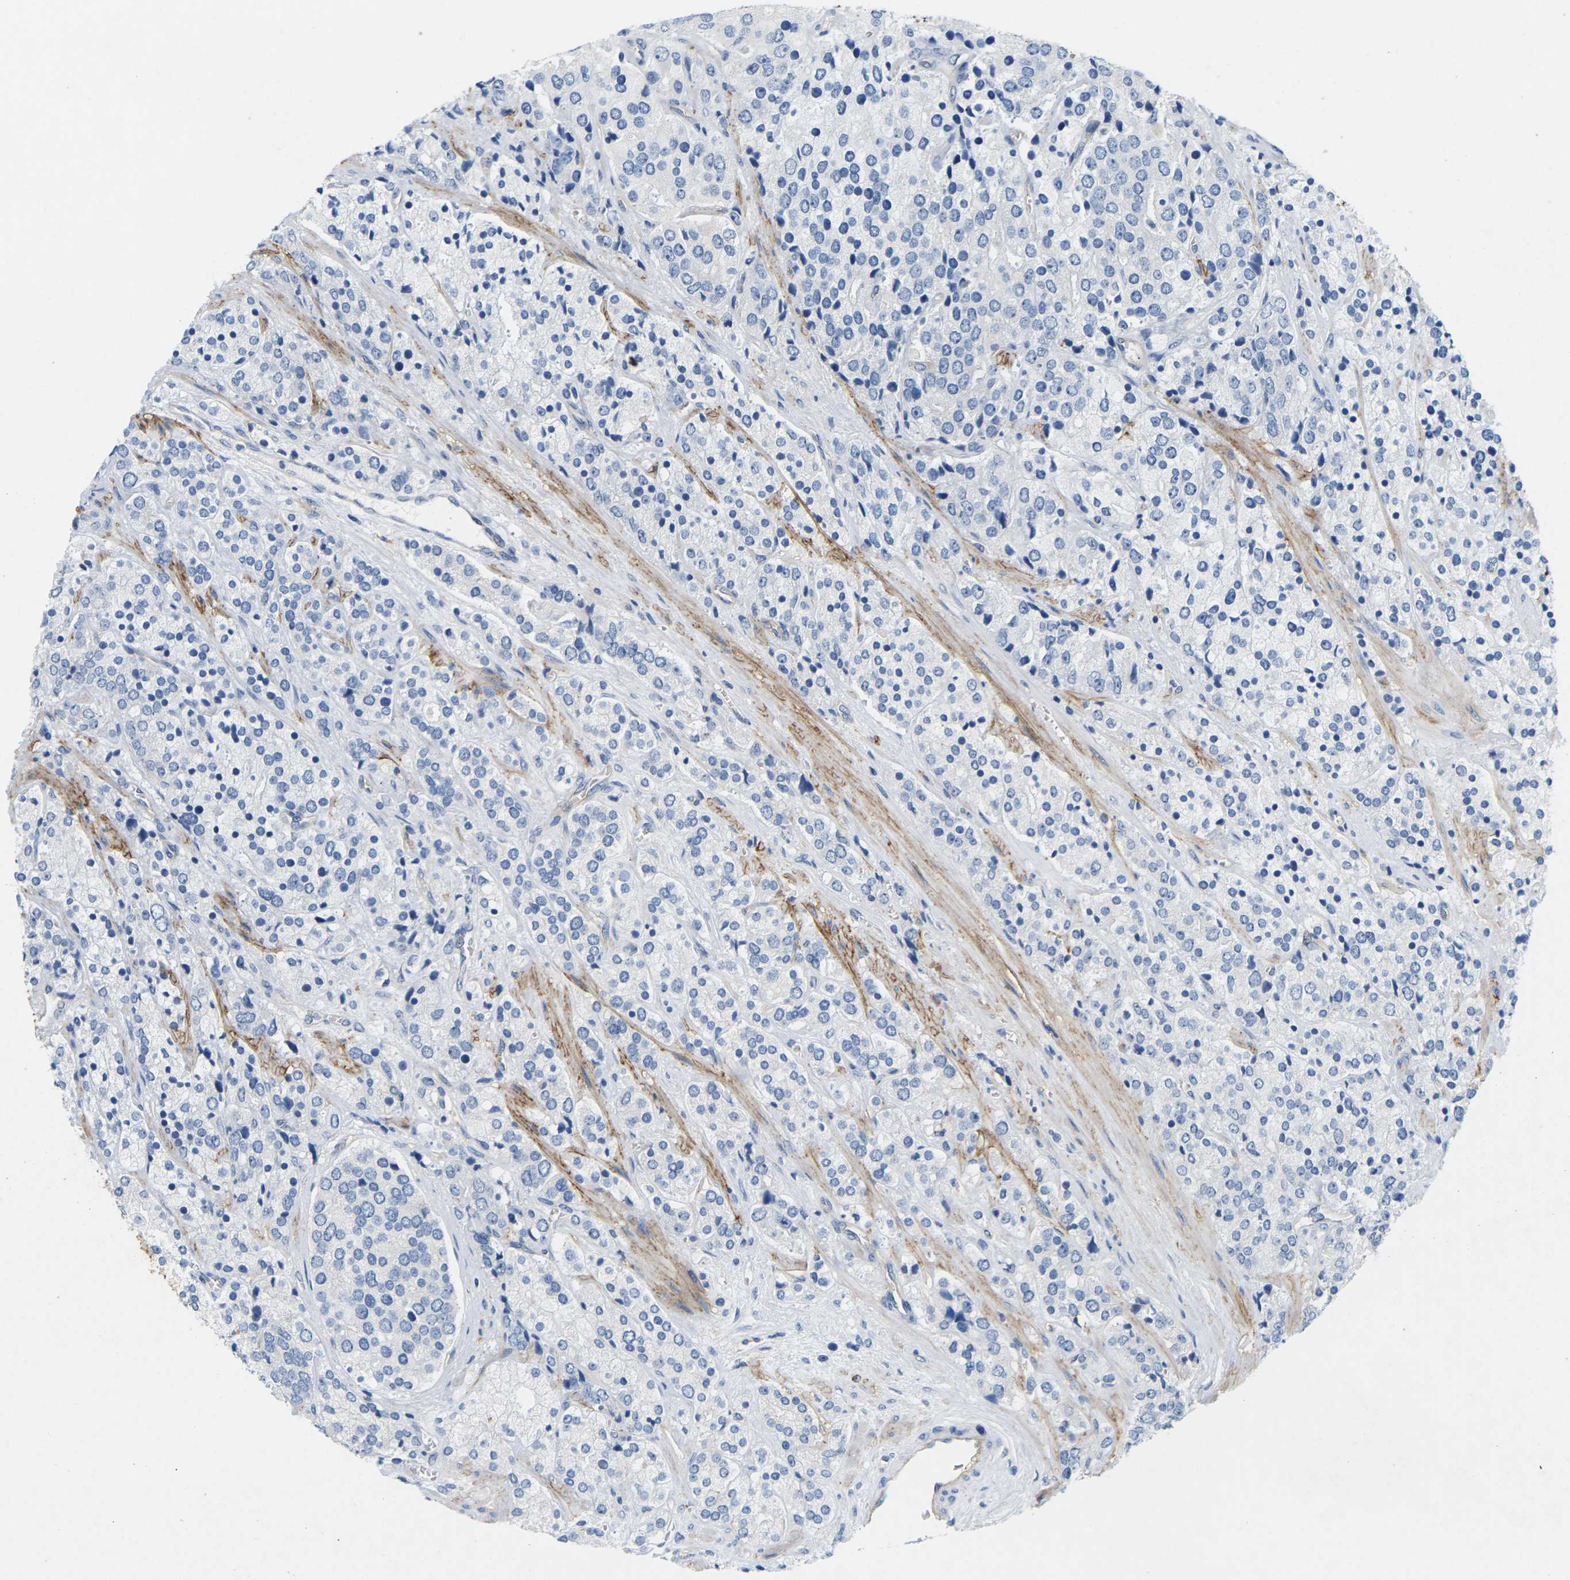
{"staining": {"intensity": "negative", "quantity": "none", "location": "none"}, "tissue": "prostate cancer", "cell_type": "Tumor cells", "image_type": "cancer", "snomed": [{"axis": "morphology", "description": "Adenocarcinoma, High grade"}, {"axis": "topography", "description": "Prostate"}], "caption": "Human prostate cancer (high-grade adenocarcinoma) stained for a protein using immunohistochemistry (IHC) reveals no expression in tumor cells.", "gene": "ITGA5", "patient": {"sex": "male", "age": 71}}